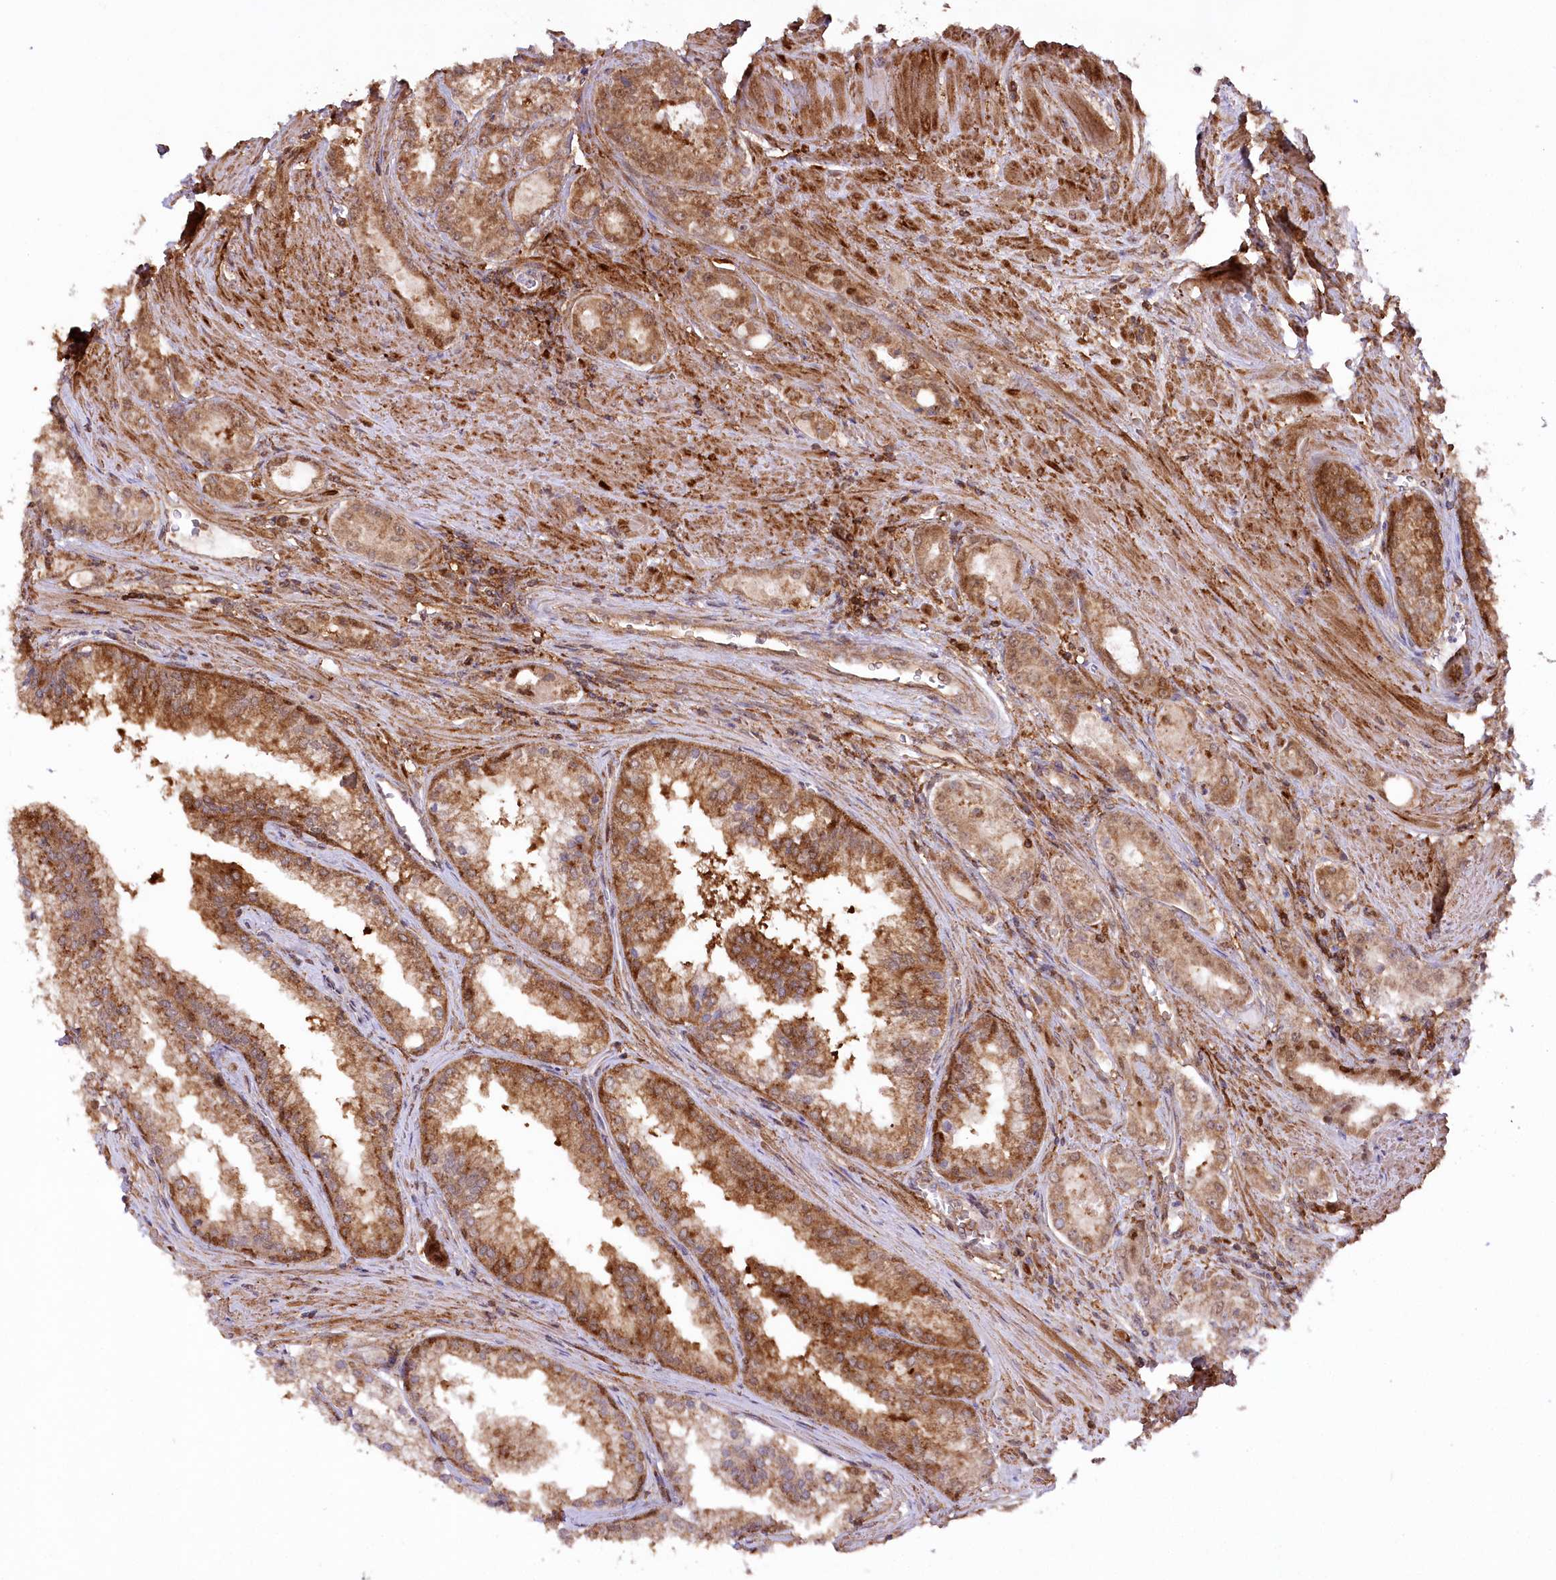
{"staining": {"intensity": "moderate", "quantity": ">75%", "location": "cytoplasmic/membranous"}, "tissue": "prostate cancer", "cell_type": "Tumor cells", "image_type": "cancer", "snomed": [{"axis": "morphology", "description": "Adenocarcinoma, High grade"}, {"axis": "topography", "description": "Prostate"}], "caption": "DAB (3,3'-diaminobenzidine) immunohistochemical staining of human prostate cancer exhibits moderate cytoplasmic/membranous protein staining in about >75% of tumor cells.", "gene": "CCDC91", "patient": {"sex": "male", "age": 72}}